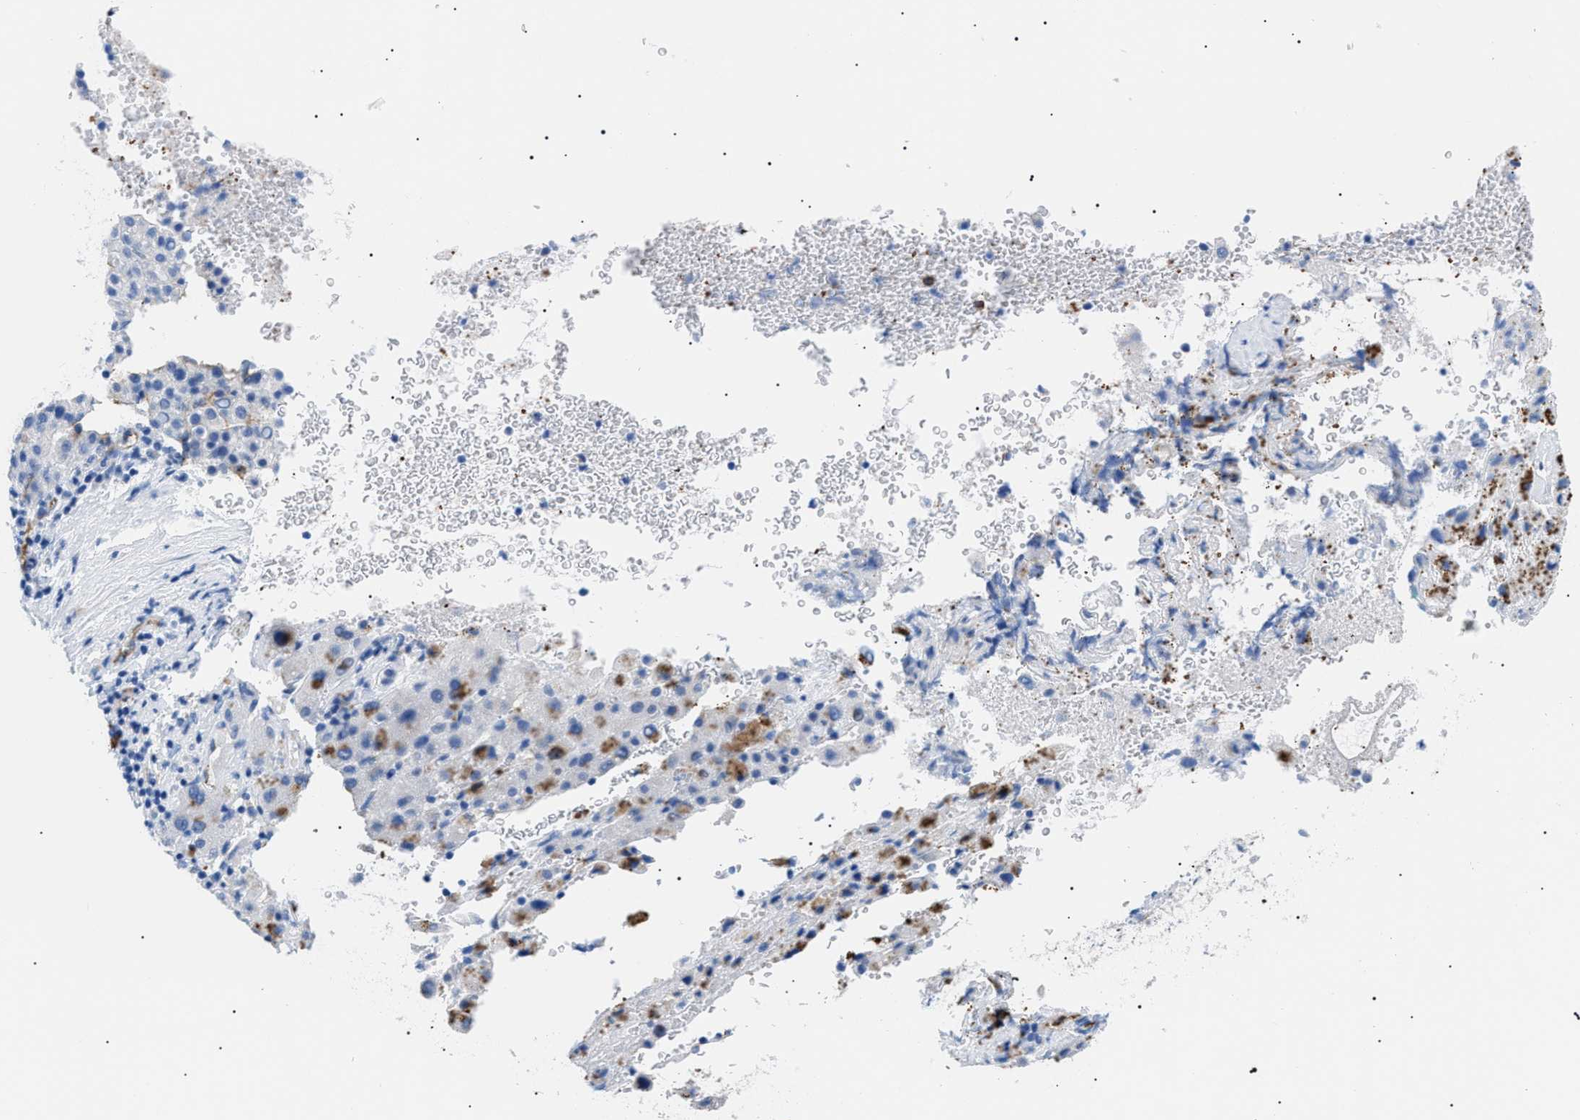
{"staining": {"intensity": "moderate", "quantity": "<25%", "location": "cytoplasmic/membranous"}, "tissue": "liver cancer", "cell_type": "Tumor cells", "image_type": "cancer", "snomed": [{"axis": "morphology", "description": "Carcinoma, Hepatocellular, NOS"}, {"axis": "topography", "description": "Liver"}], "caption": "Immunohistochemical staining of liver hepatocellular carcinoma exhibits moderate cytoplasmic/membranous protein positivity in about <25% of tumor cells.", "gene": "PODXL", "patient": {"sex": "female", "age": 58}}